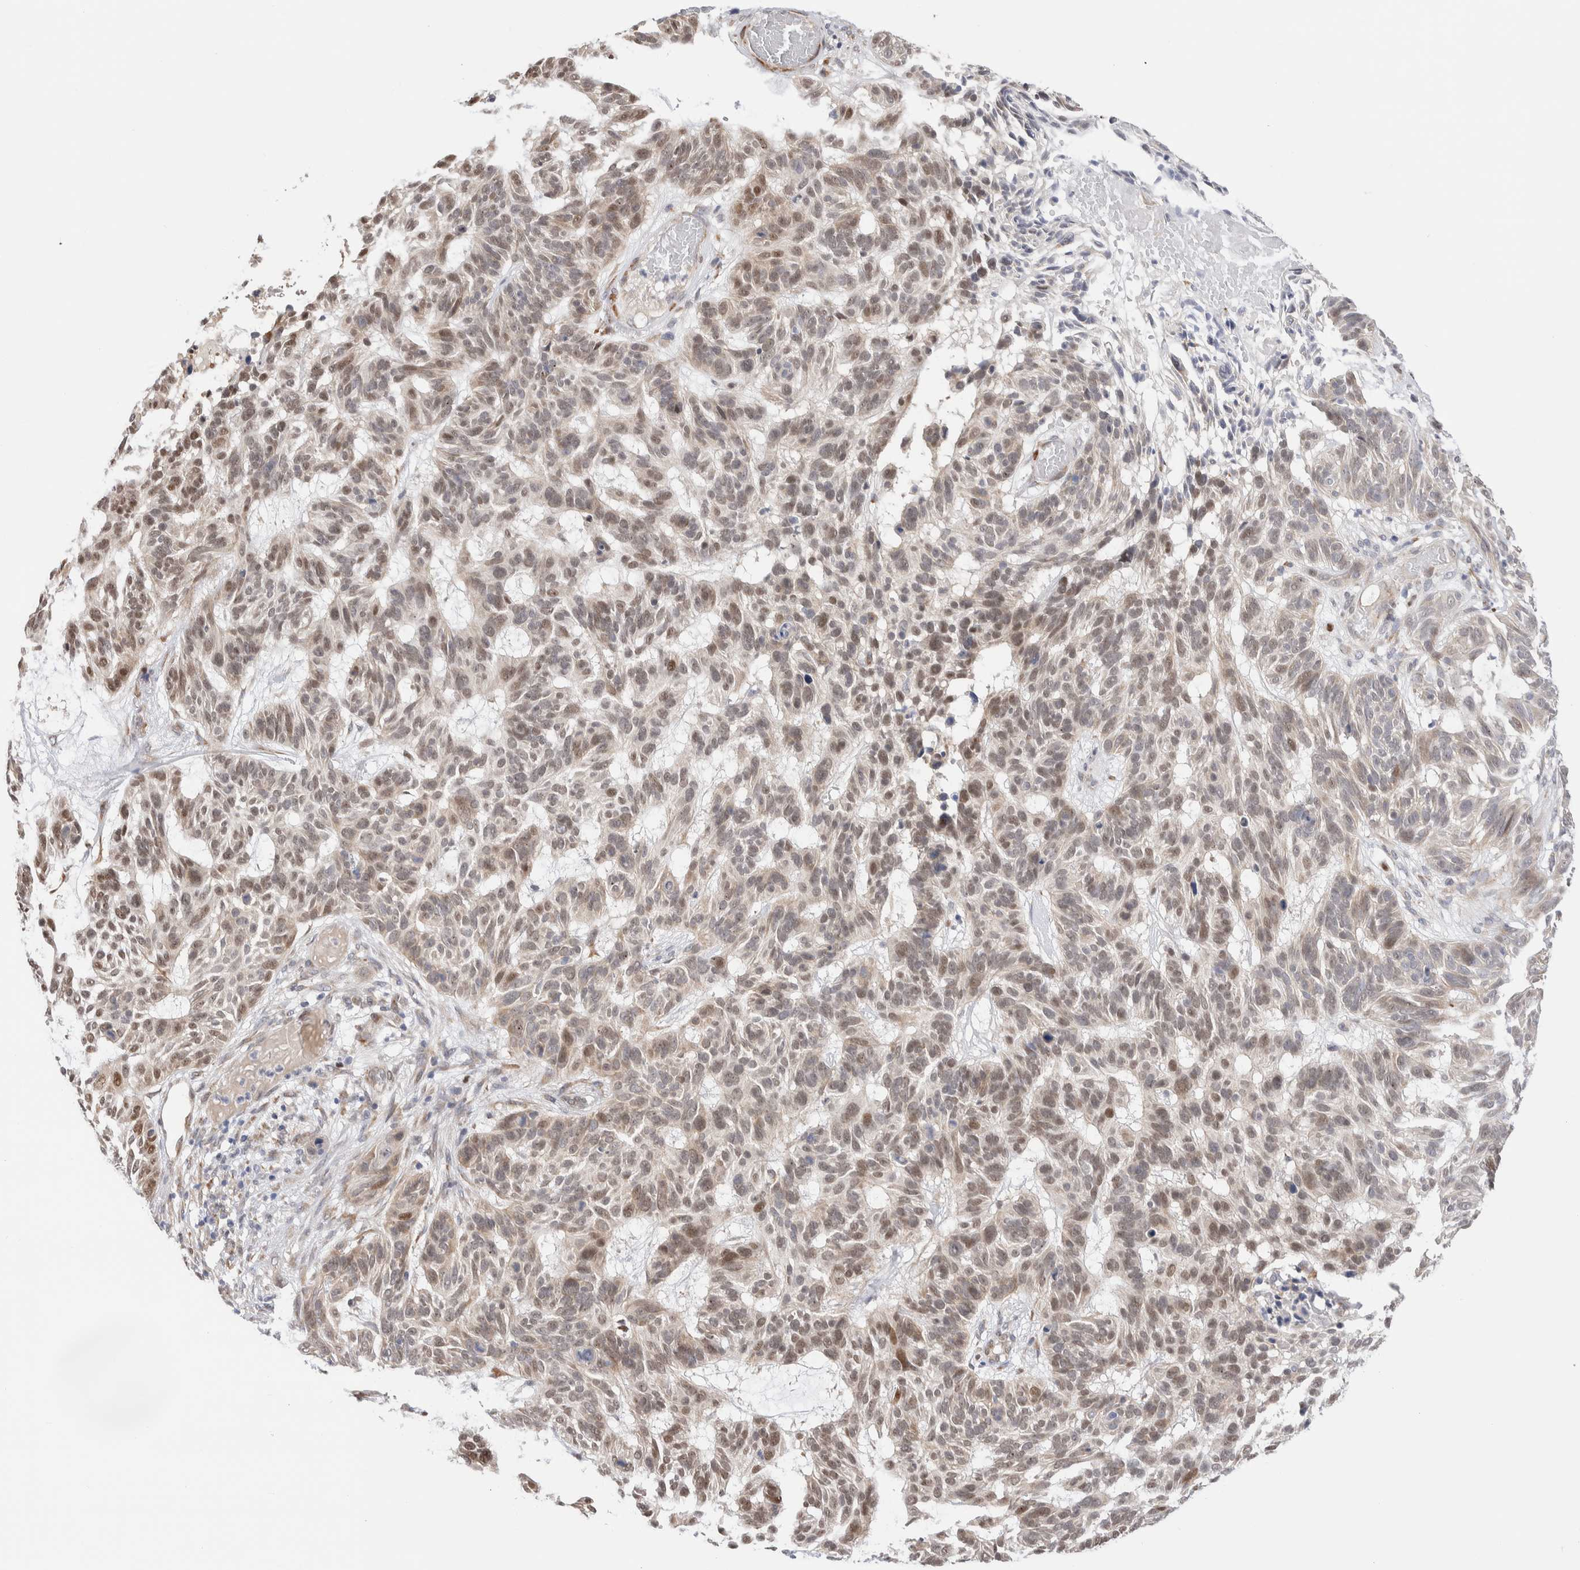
{"staining": {"intensity": "moderate", "quantity": "25%-75%", "location": "nuclear"}, "tissue": "skin cancer", "cell_type": "Tumor cells", "image_type": "cancer", "snomed": [{"axis": "morphology", "description": "Basal cell carcinoma"}, {"axis": "topography", "description": "Skin"}], "caption": "The image shows immunohistochemical staining of basal cell carcinoma (skin). There is moderate nuclear expression is present in about 25%-75% of tumor cells.", "gene": "NSMAF", "patient": {"sex": "male", "age": 85}}